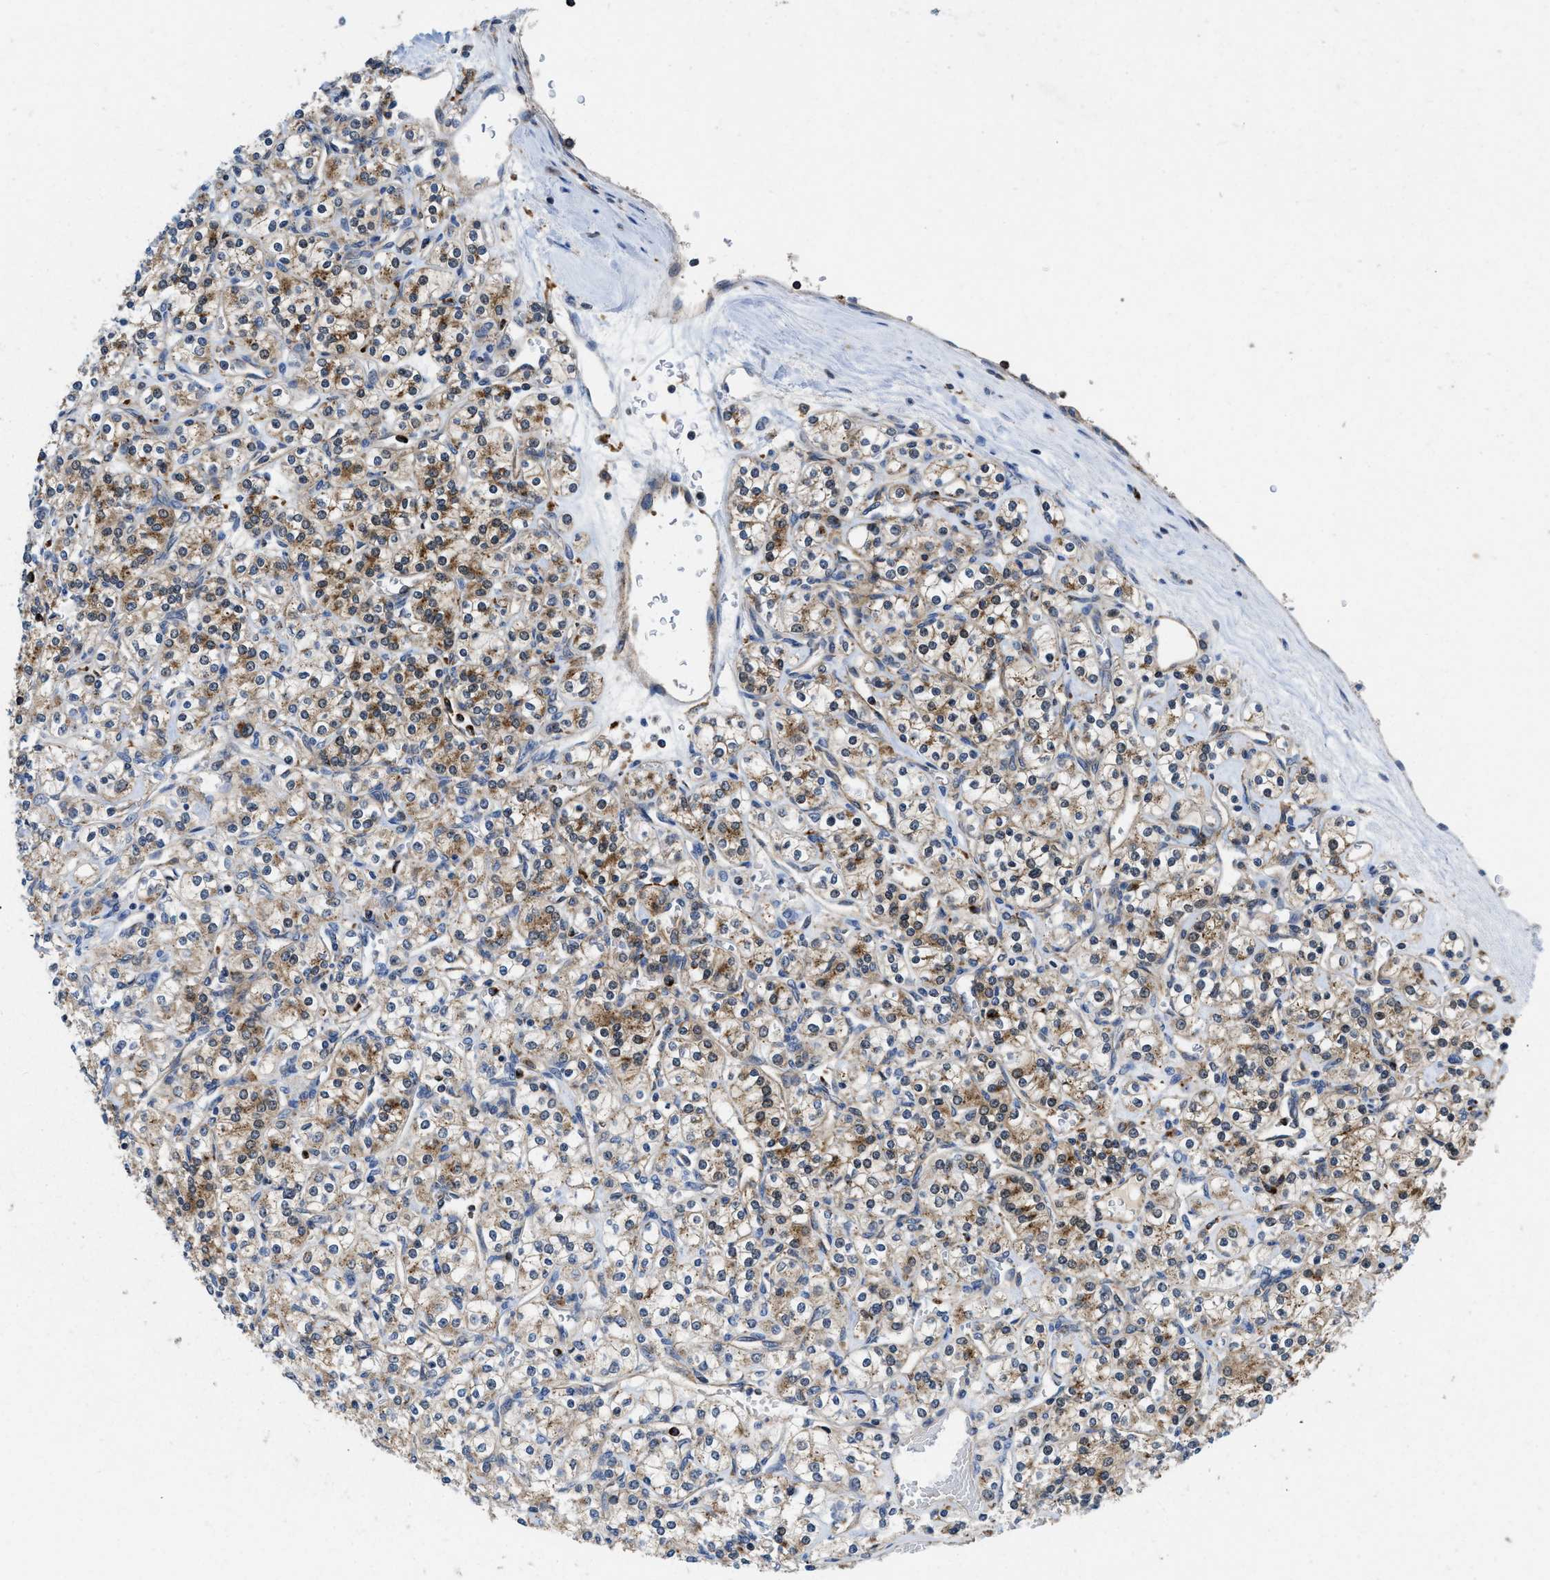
{"staining": {"intensity": "moderate", "quantity": "25%-75%", "location": "cytoplasmic/membranous"}, "tissue": "renal cancer", "cell_type": "Tumor cells", "image_type": "cancer", "snomed": [{"axis": "morphology", "description": "Adenocarcinoma, NOS"}, {"axis": "topography", "description": "Kidney"}], "caption": "Immunohistochemistry image of human renal adenocarcinoma stained for a protein (brown), which exhibits medium levels of moderate cytoplasmic/membranous expression in about 25%-75% of tumor cells.", "gene": "ENPP4", "patient": {"sex": "male", "age": 77}}